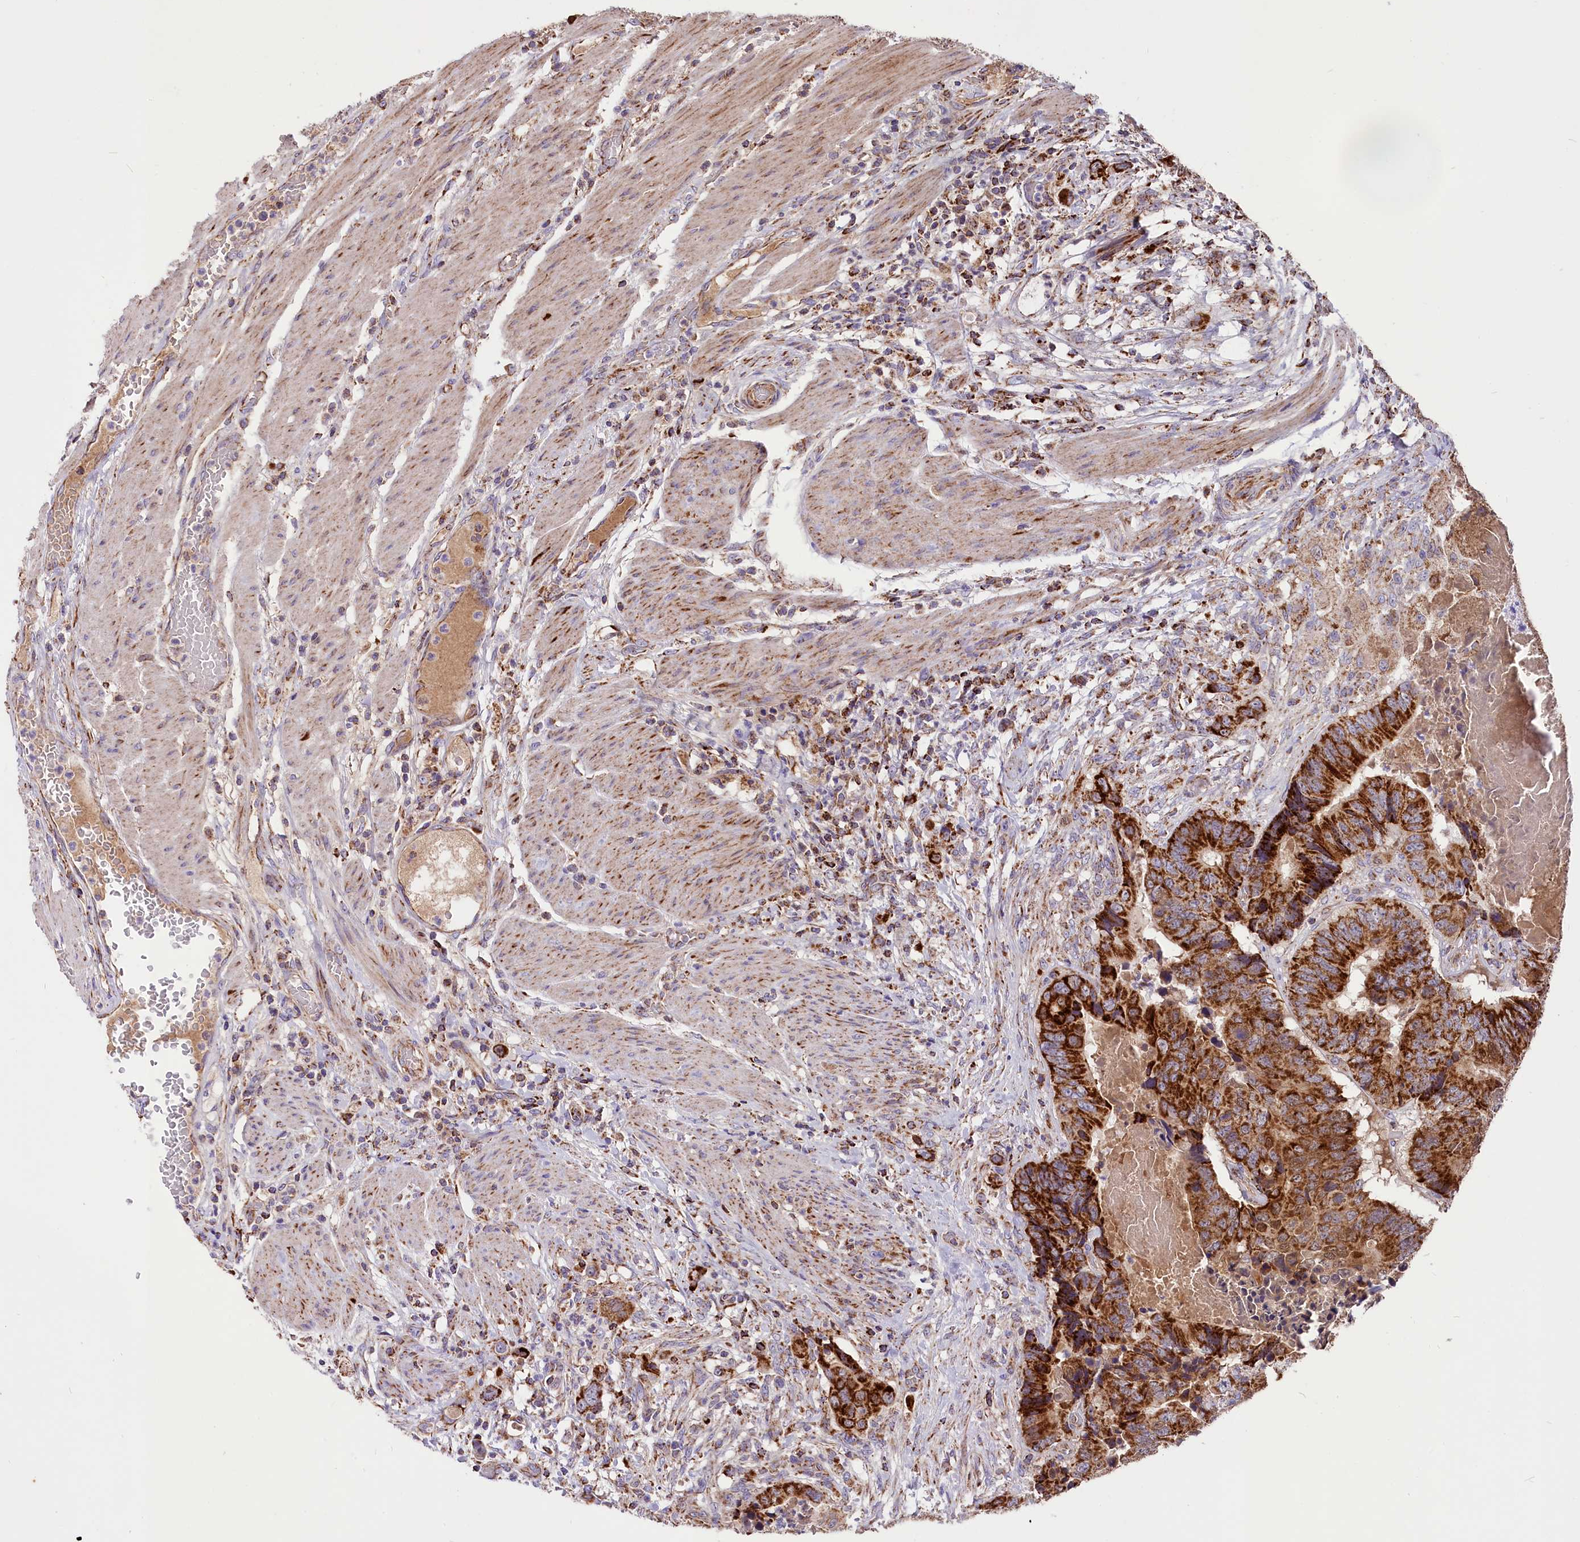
{"staining": {"intensity": "strong", "quantity": ">75%", "location": "cytoplasmic/membranous"}, "tissue": "colorectal cancer", "cell_type": "Tumor cells", "image_type": "cancer", "snomed": [{"axis": "morphology", "description": "Adenocarcinoma, NOS"}, {"axis": "topography", "description": "Colon"}], "caption": "Immunohistochemical staining of adenocarcinoma (colorectal) demonstrates strong cytoplasmic/membranous protein staining in approximately >75% of tumor cells. Immunohistochemistry (ihc) stains the protein in brown and the nuclei are stained blue.", "gene": "COX17", "patient": {"sex": "male", "age": 84}}